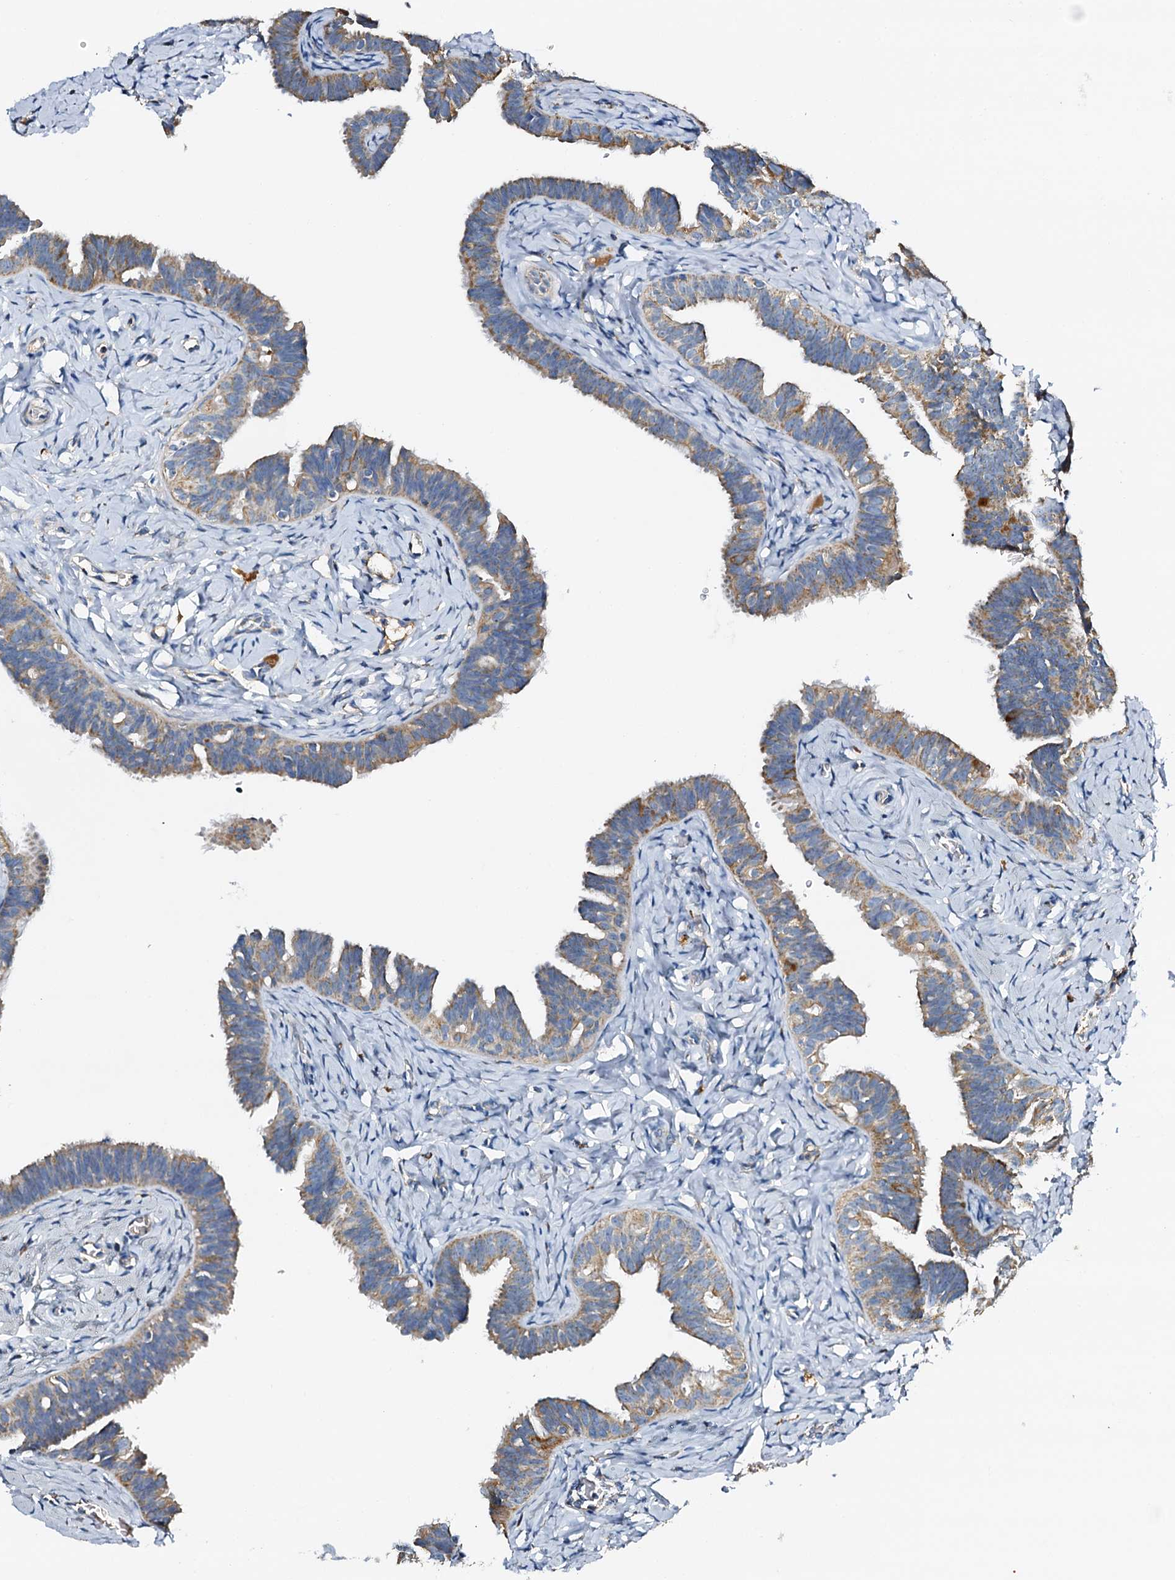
{"staining": {"intensity": "moderate", "quantity": "25%-75%", "location": "cytoplasmic/membranous"}, "tissue": "fallopian tube", "cell_type": "Glandular cells", "image_type": "normal", "snomed": [{"axis": "morphology", "description": "Normal tissue, NOS"}, {"axis": "topography", "description": "Fallopian tube"}], "caption": "An image showing moderate cytoplasmic/membranous expression in approximately 25%-75% of glandular cells in benign fallopian tube, as visualized by brown immunohistochemical staining.", "gene": "POC1A", "patient": {"sex": "female", "age": 65}}